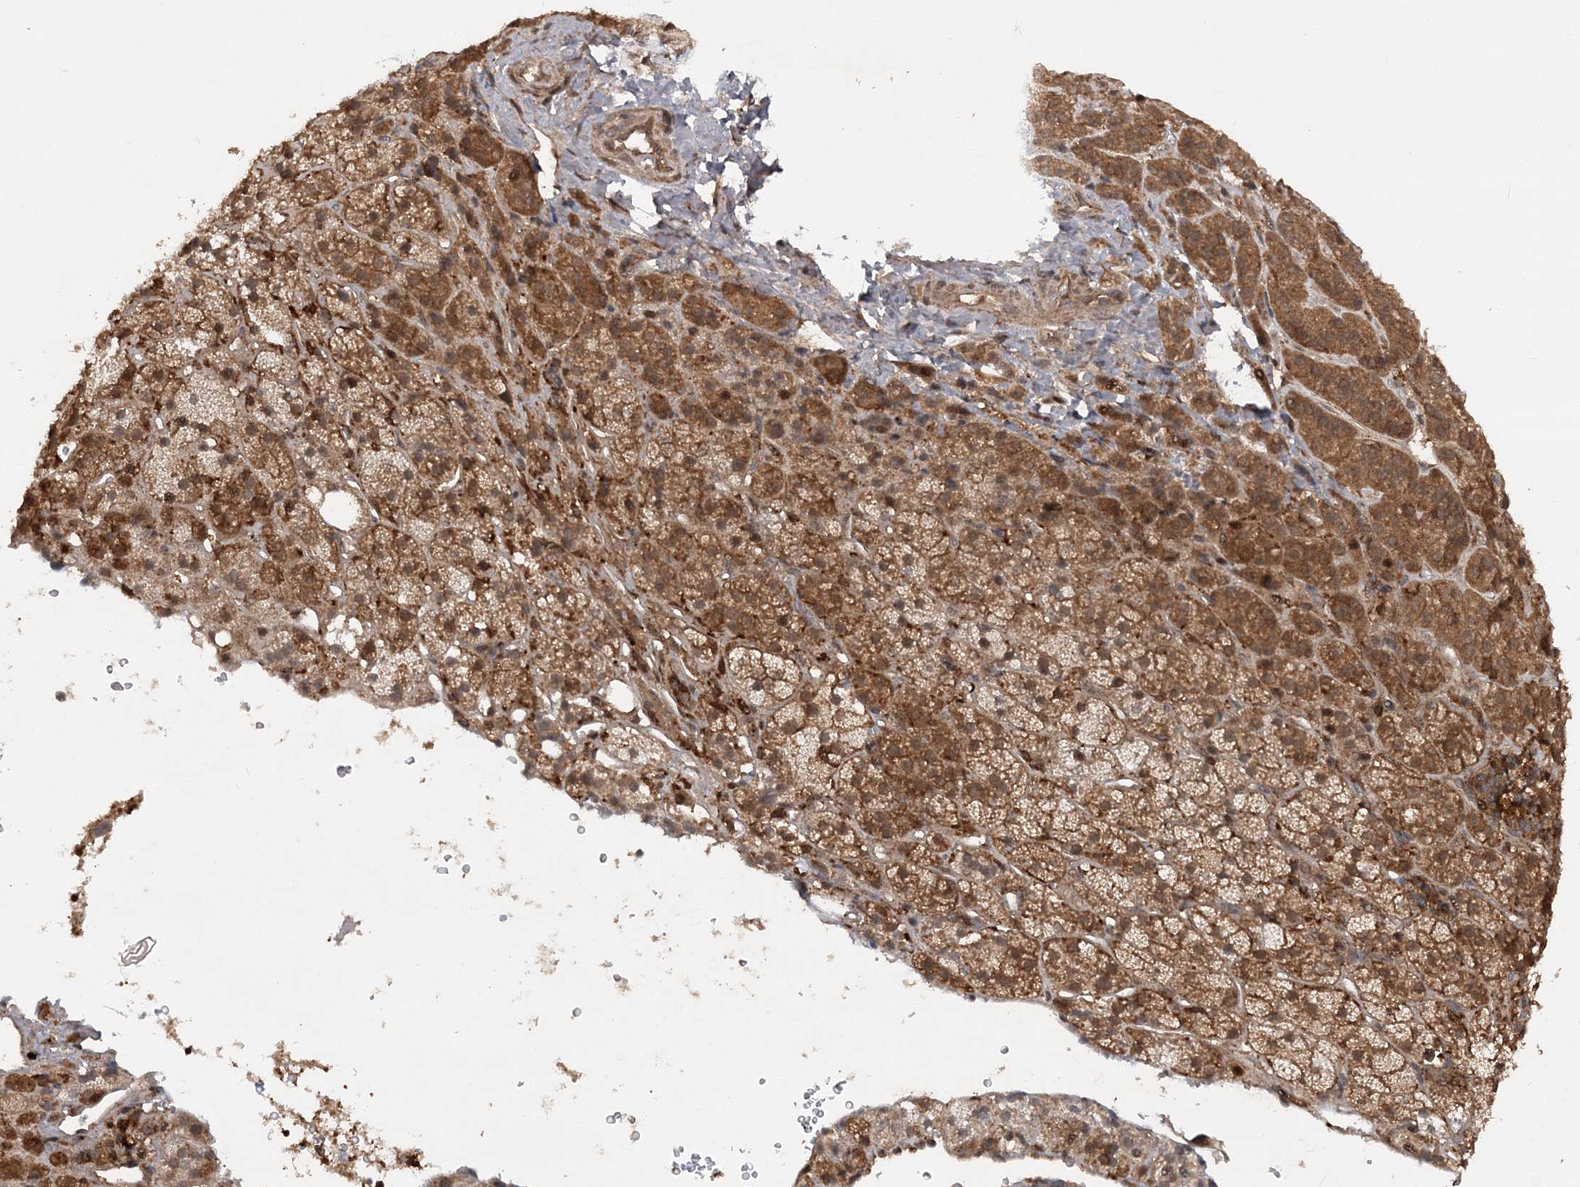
{"staining": {"intensity": "strong", "quantity": ">75%", "location": "cytoplasmic/membranous"}, "tissue": "adrenal gland", "cell_type": "Glandular cells", "image_type": "normal", "snomed": [{"axis": "morphology", "description": "Normal tissue, NOS"}, {"axis": "topography", "description": "Adrenal gland"}], "caption": "The immunohistochemical stain highlights strong cytoplasmic/membranous expression in glandular cells of benign adrenal gland. (DAB (3,3'-diaminobenzidine) = brown stain, brightfield microscopy at high magnification).", "gene": "LACC1", "patient": {"sex": "female", "age": 57}}